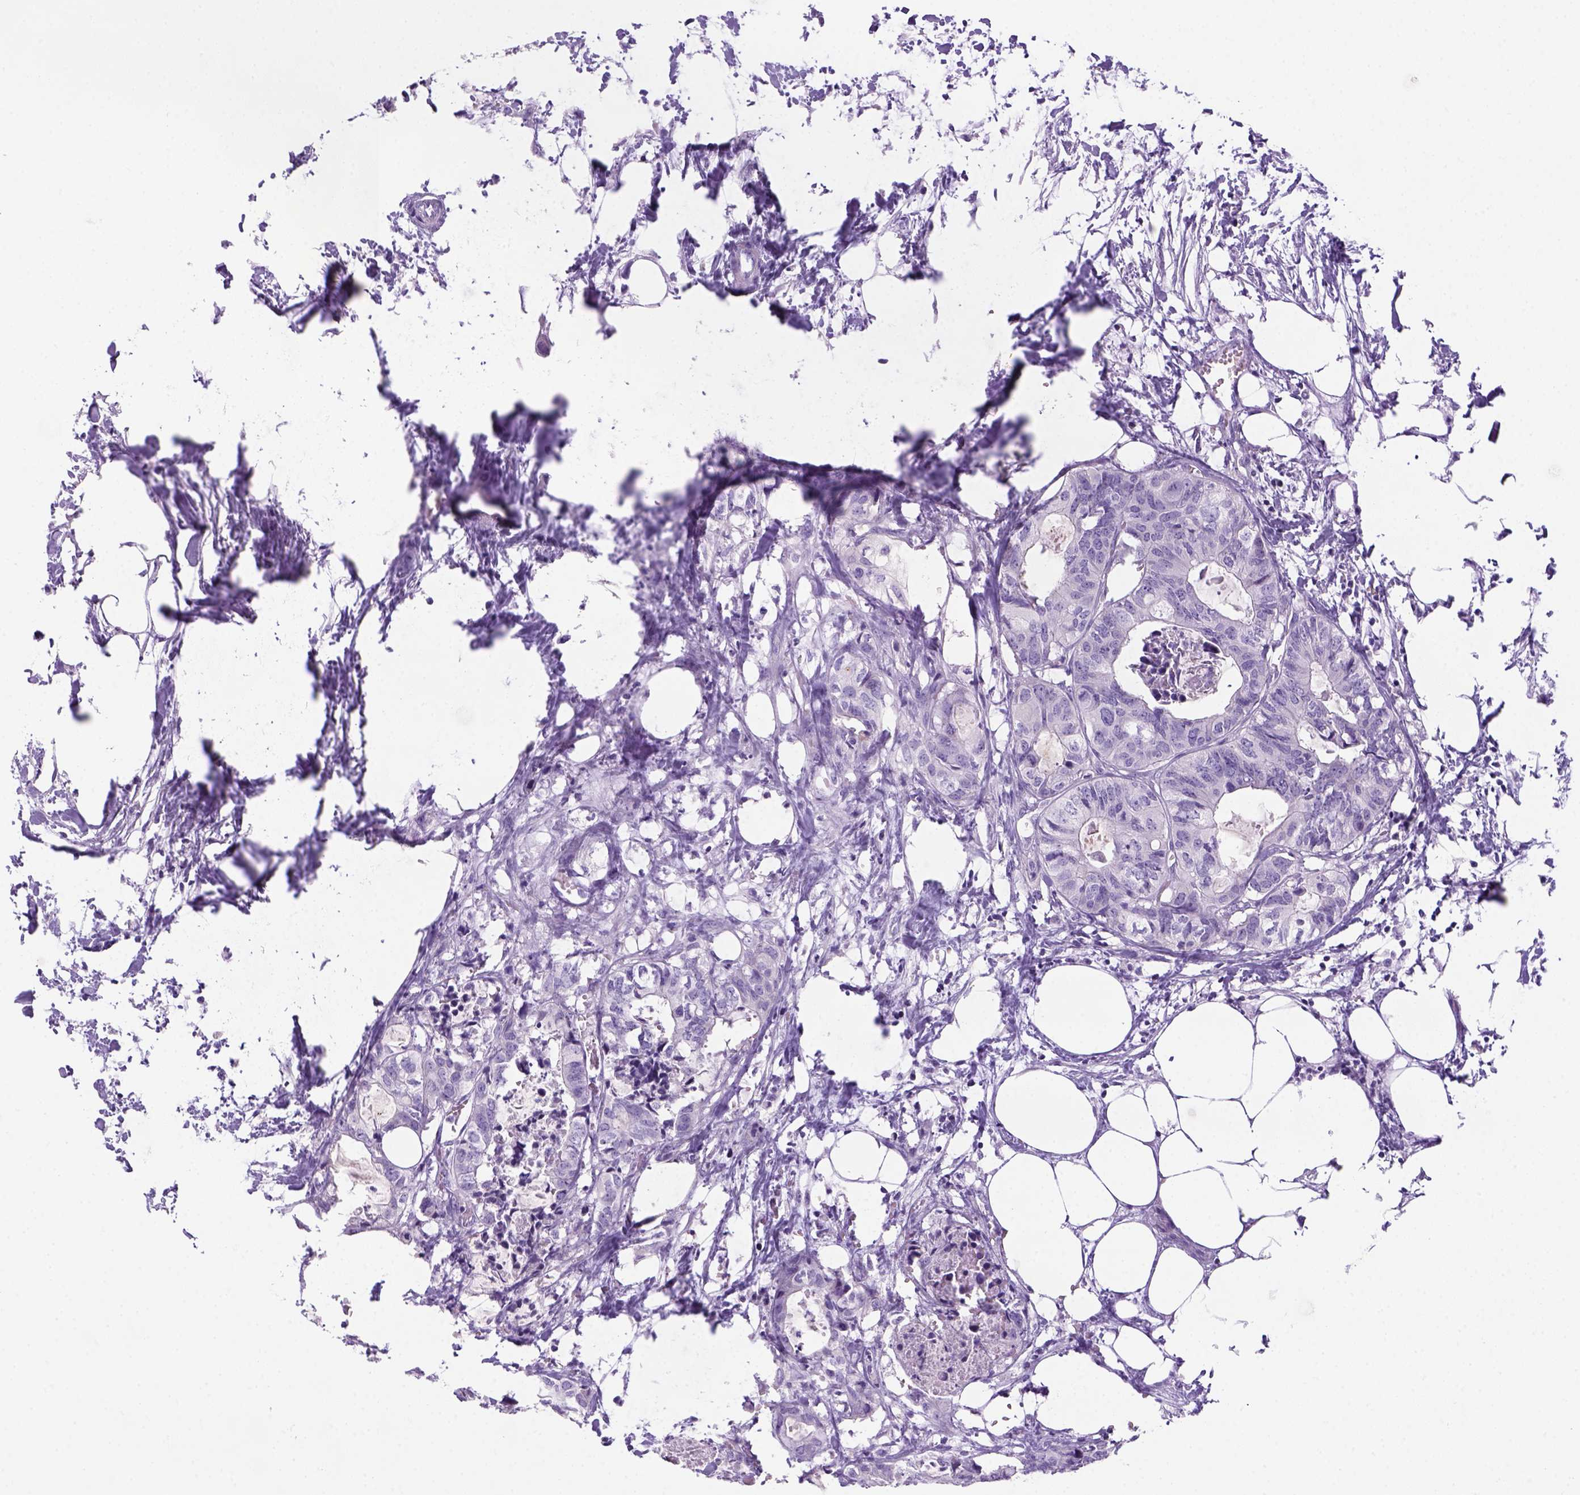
{"staining": {"intensity": "negative", "quantity": "none", "location": "none"}, "tissue": "colorectal cancer", "cell_type": "Tumor cells", "image_type": "cancer", "snomed": [{"axis": "morphology", "description": "Adenocarcinoma, NOS"}, {"axis": "topography", "description": "Colon"}, {"axis": "topography", "description": "Rectum"}], "caption": "DAB (3,3'-diaminobenzidine) immunohistochemical staining of human colorectal adenocarcinoma shows no significant staining in tumor cells.", "gene": "DNAH11", "patient": {"sex": "male", "age": 57}}